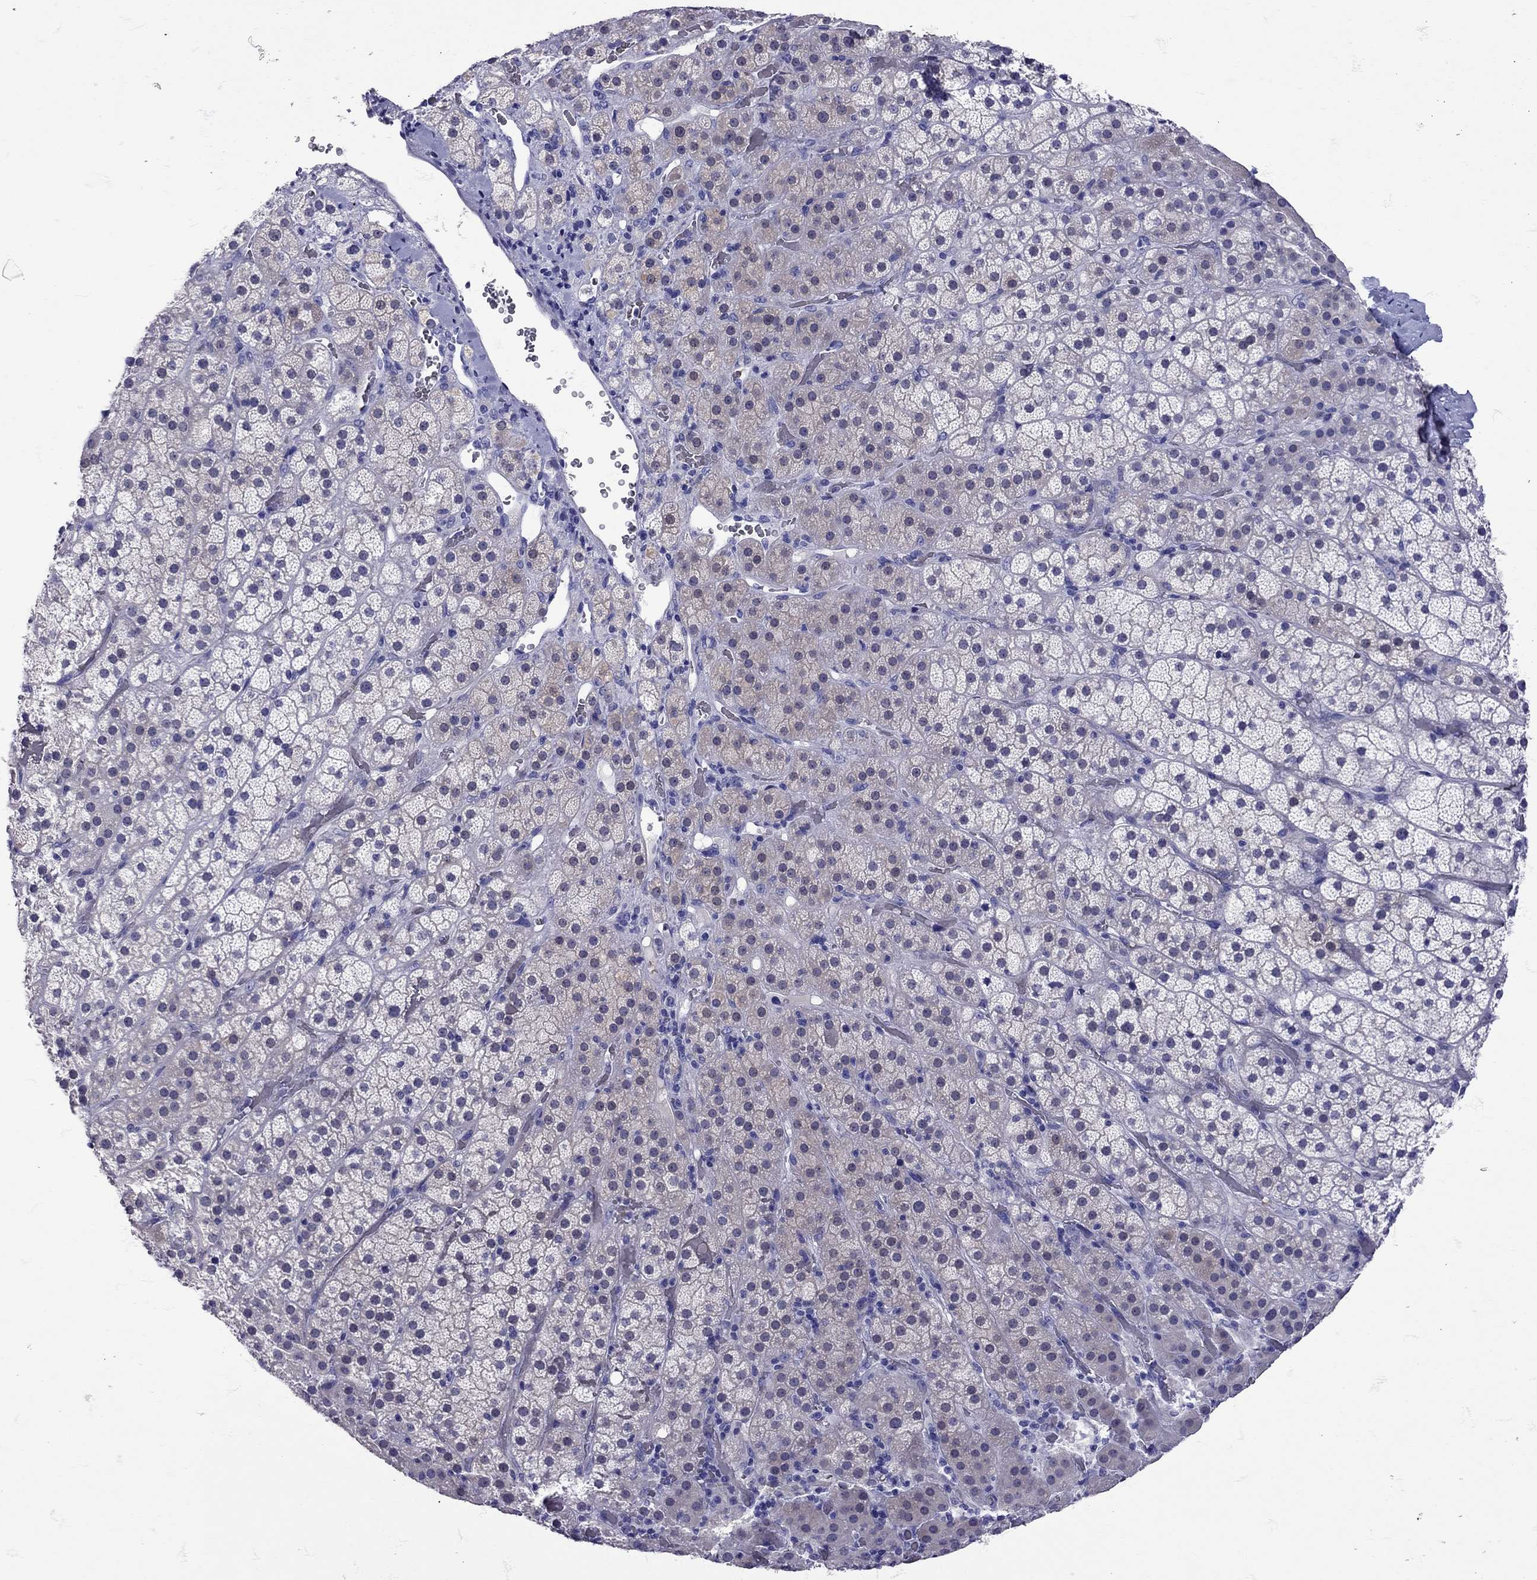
{"staining": {"intensity": "negative", "quantity": "none", "location": "none"}, "tissue": "adrenal gland", "cell_type": "Glandular cells", "image_type": "normal", "snomed": [{"axis": "morphology", "description": "Normal tissue, NOS"}, {"axis": "topography", "description": "Adrenal gland"}], "caption": "IHC of unremarkable human adrenal gland demonstrates no expression in glandular cells.", "gene": "TBR1", "patient": {"sex": "male", "age": 57}}